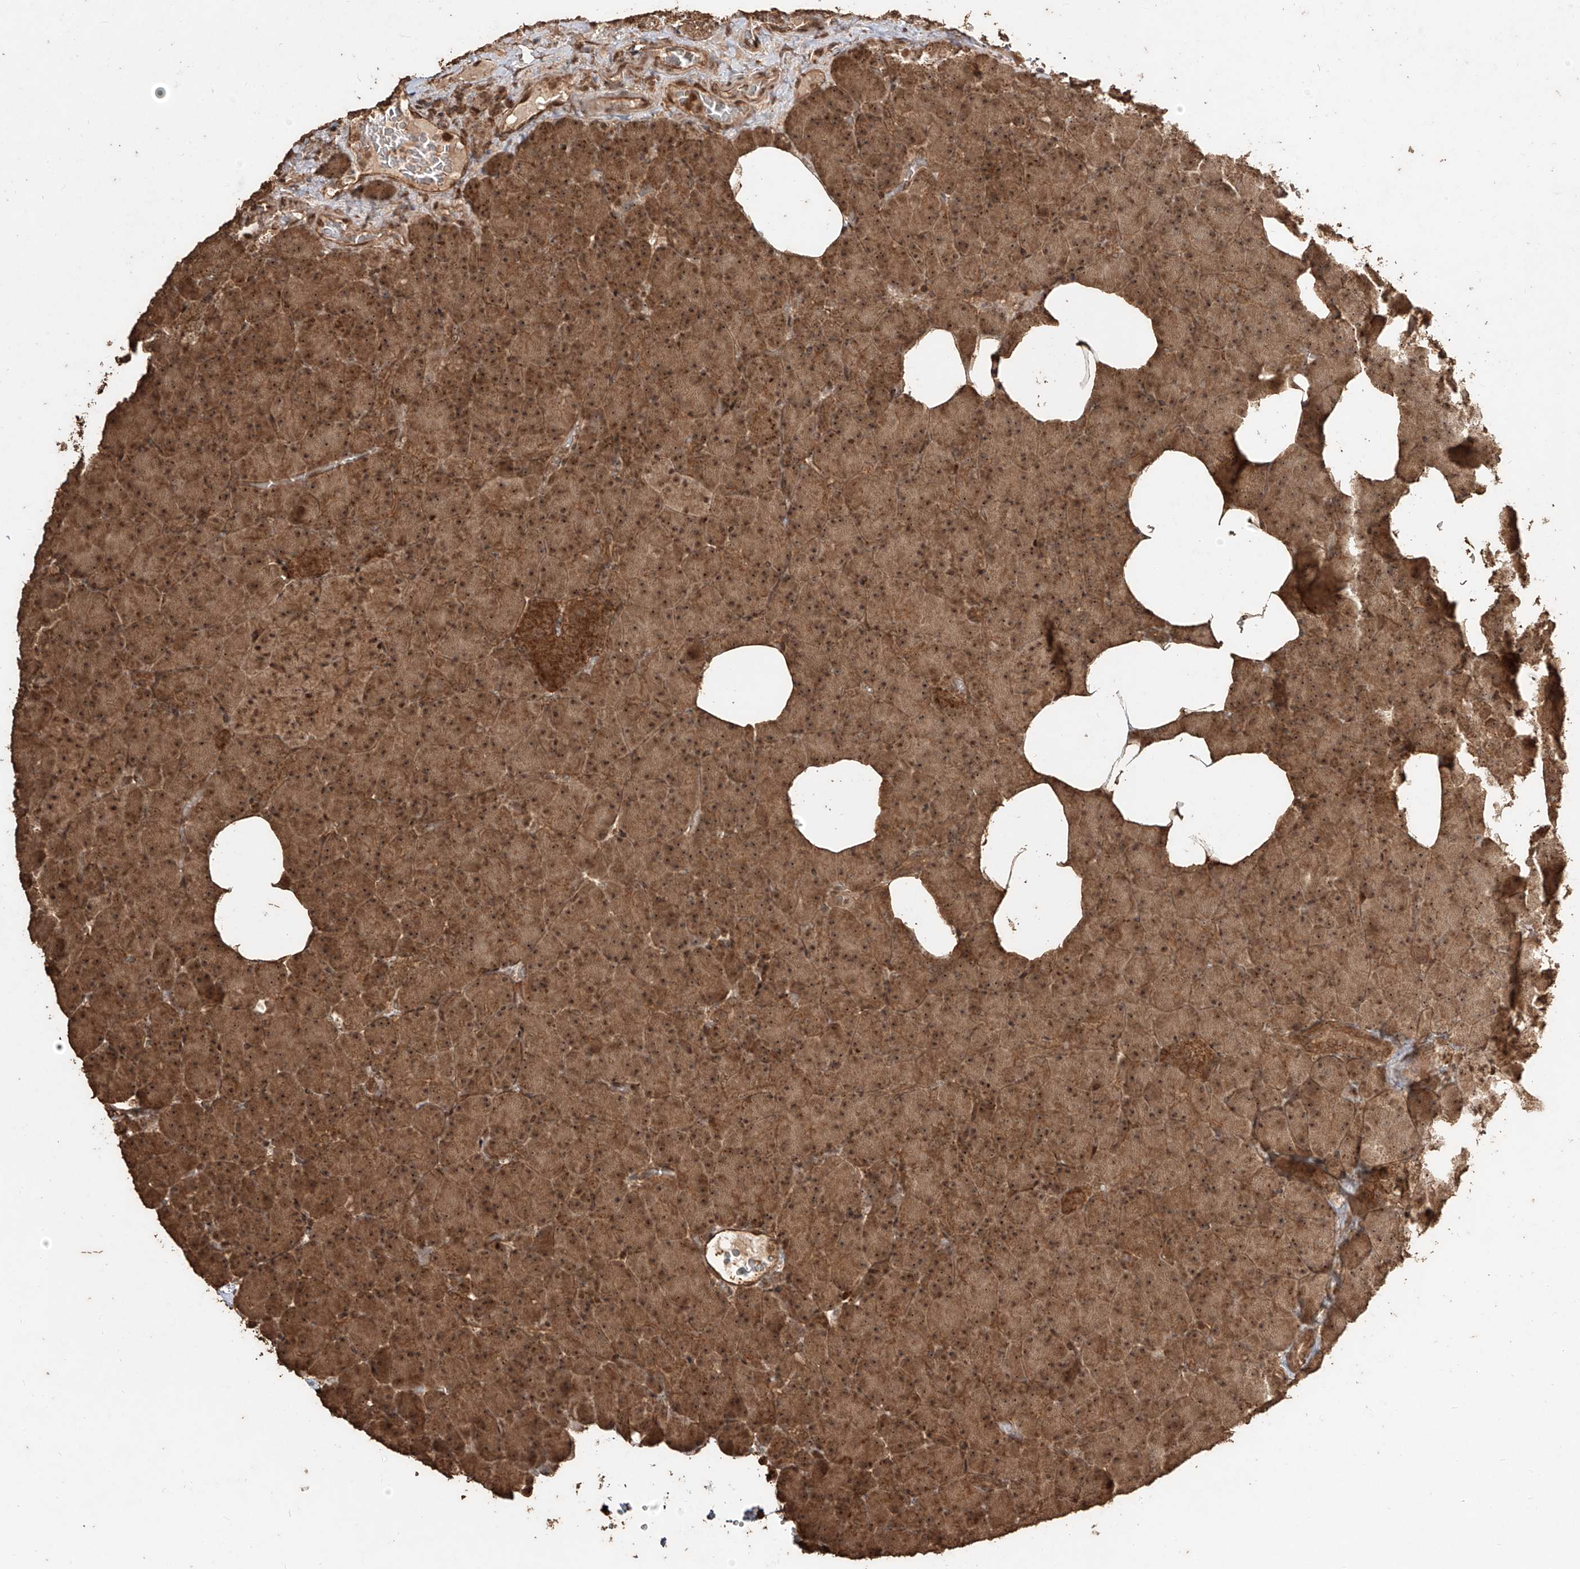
{"staining": {"intensity": "moderate", "quantity": ">75%", "location": "cytoplasmic/membranous,nuclear"}, "tissue": "pancreas", "cell_type": "Exocrine glandular cells", "image_type": "normal", "snomed": [{"axis": "morphology", "description": "Normal tissue, NOS"}, {"axis": "morphology", "description": "Carcinoid, malignant, NOS"}, {"axis": "topography", "description": "Pancreas"}], "caption": "Protein analysis of normal pancreas displays moderate cytoplasmic/membranous,nuclear expression in about >75% of exocrine glandular cells.", "gene": "ZNF660", "patient": {"sex": "female", "age": 35}}